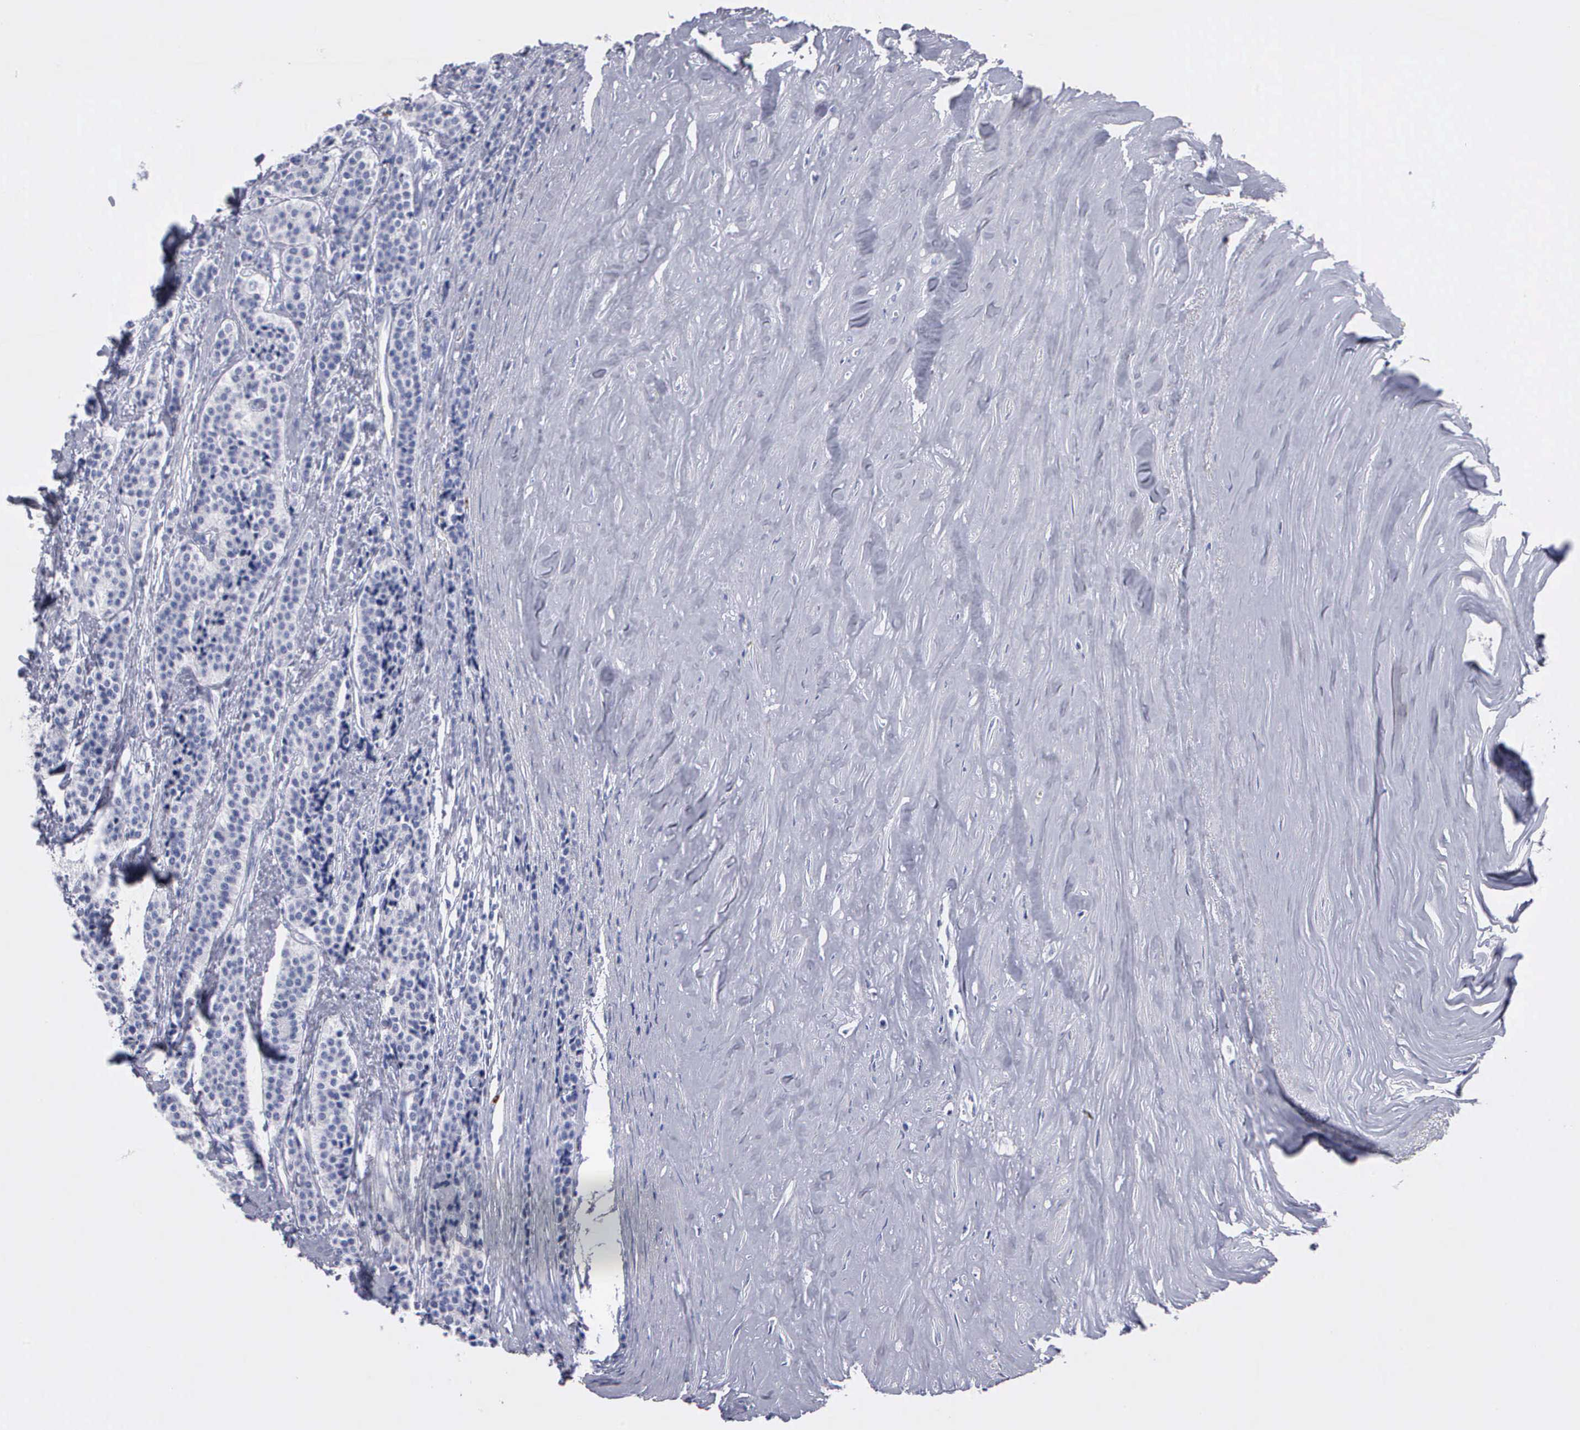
{"staining": {"intensity": "negative", "quantity": "none", "location": "none"}, "tissue": "carcinoid", "cell_type": "Tumor cells", "image_type": "cancer", "snomed": [{"axis": "morphology", "description": "Carcinoid, malignant, NOS"}, {"axis": "topography", "description": "Small intestine"}], "caption": "IHC histopathology image of malignant carcinoid stained for a protein (brown), which demonstrates no positivity in tumor cells.", "gene": "CTSG", "patient": {"sex": "male", "age": 63}}